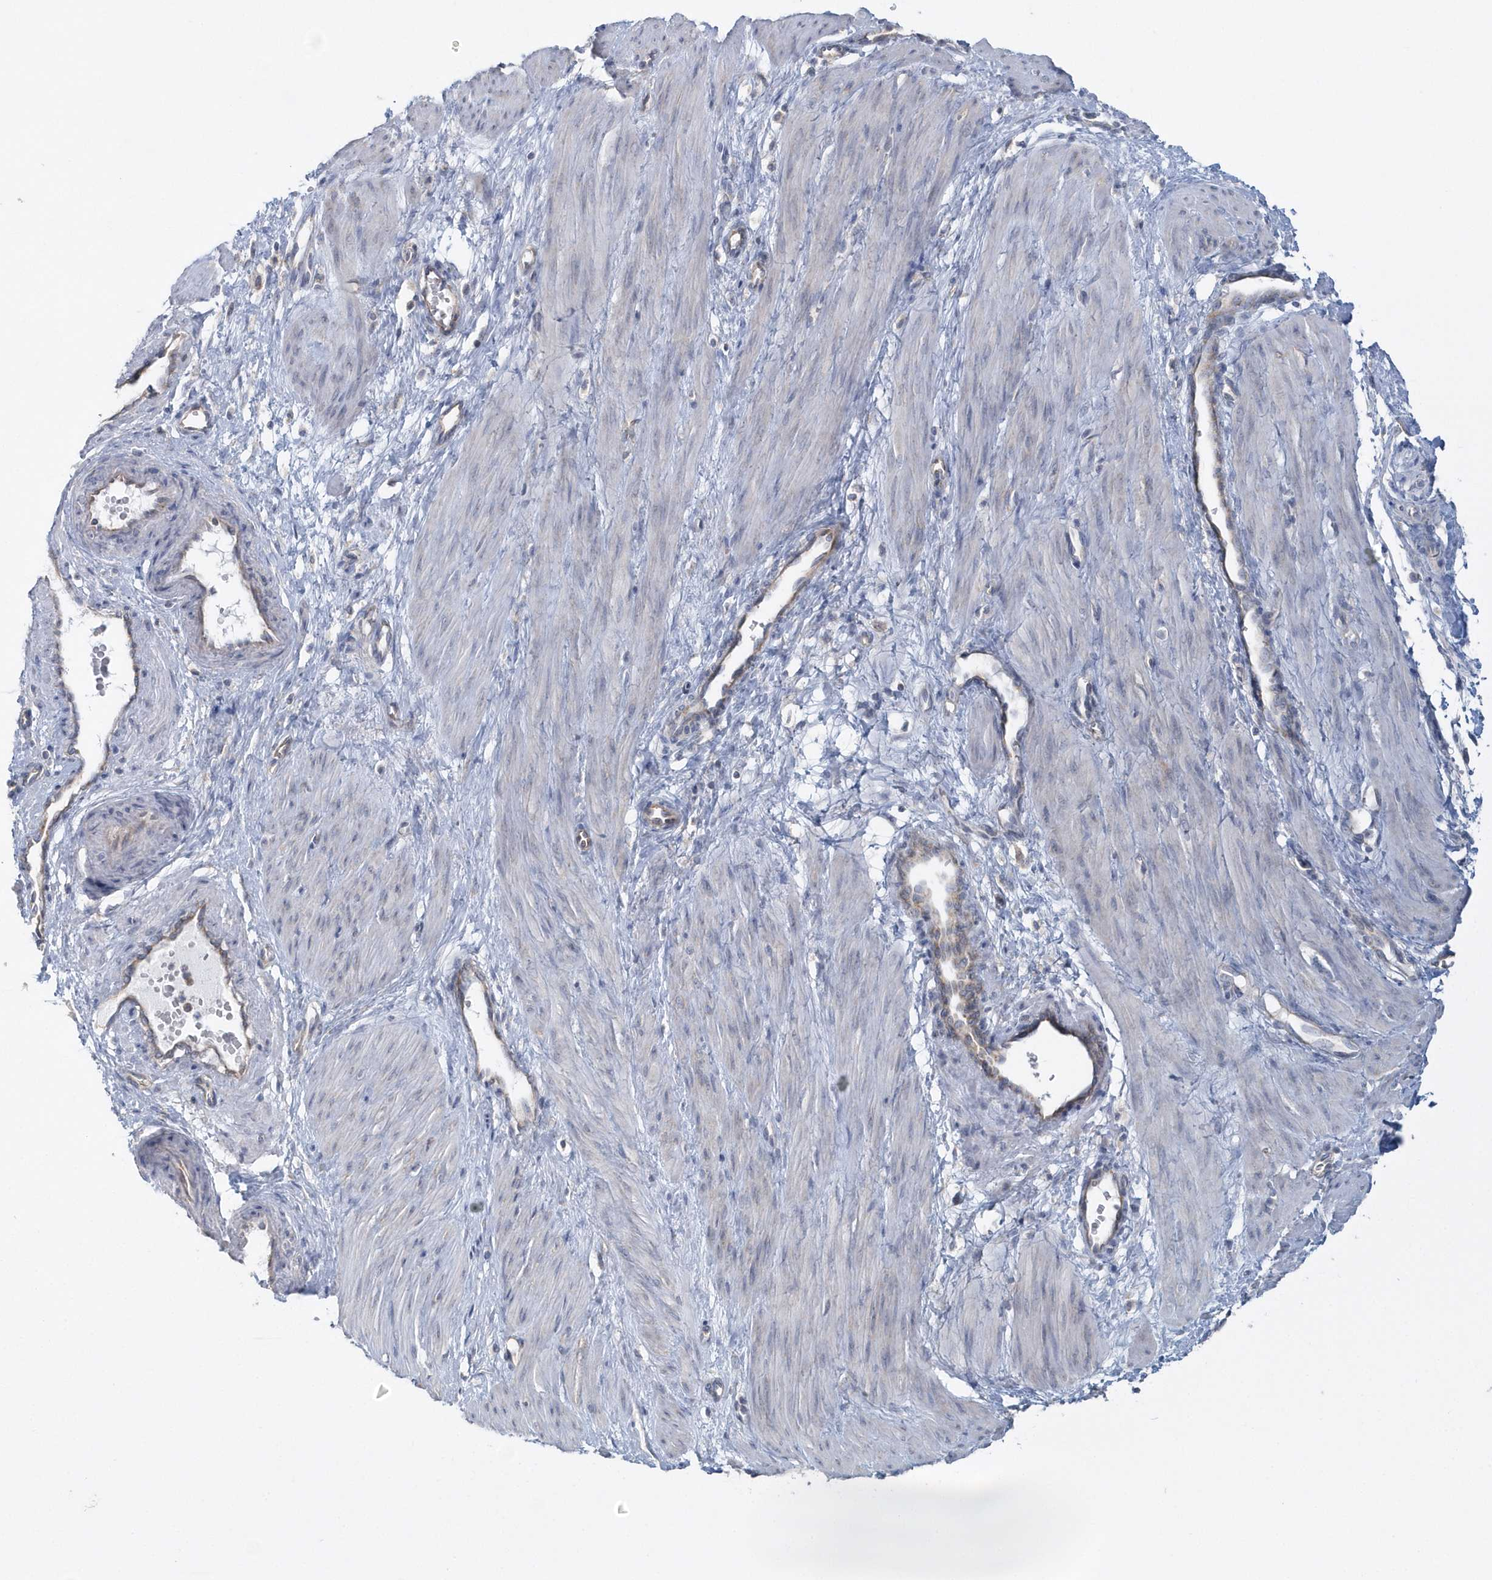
{"staining": {"intensity": "negative", "quantity": "none", "location": "none"}, "tissue": "smooth muscle", "cell_type": "Smooth muscle cells", "image_type": "normal", "snomed": [{"axis": "morphology", "description": "Normal tissue, NOS"}, {"axis": "topography", "description": "Endometrium"}], "caption": "This is an immunohistochemistry (IHC) image of normal human smooth muscle. There is no positivity in smooth muscle cells.", "gene": "EIF3C", "patient": {"sex": "female", "age": 33}}